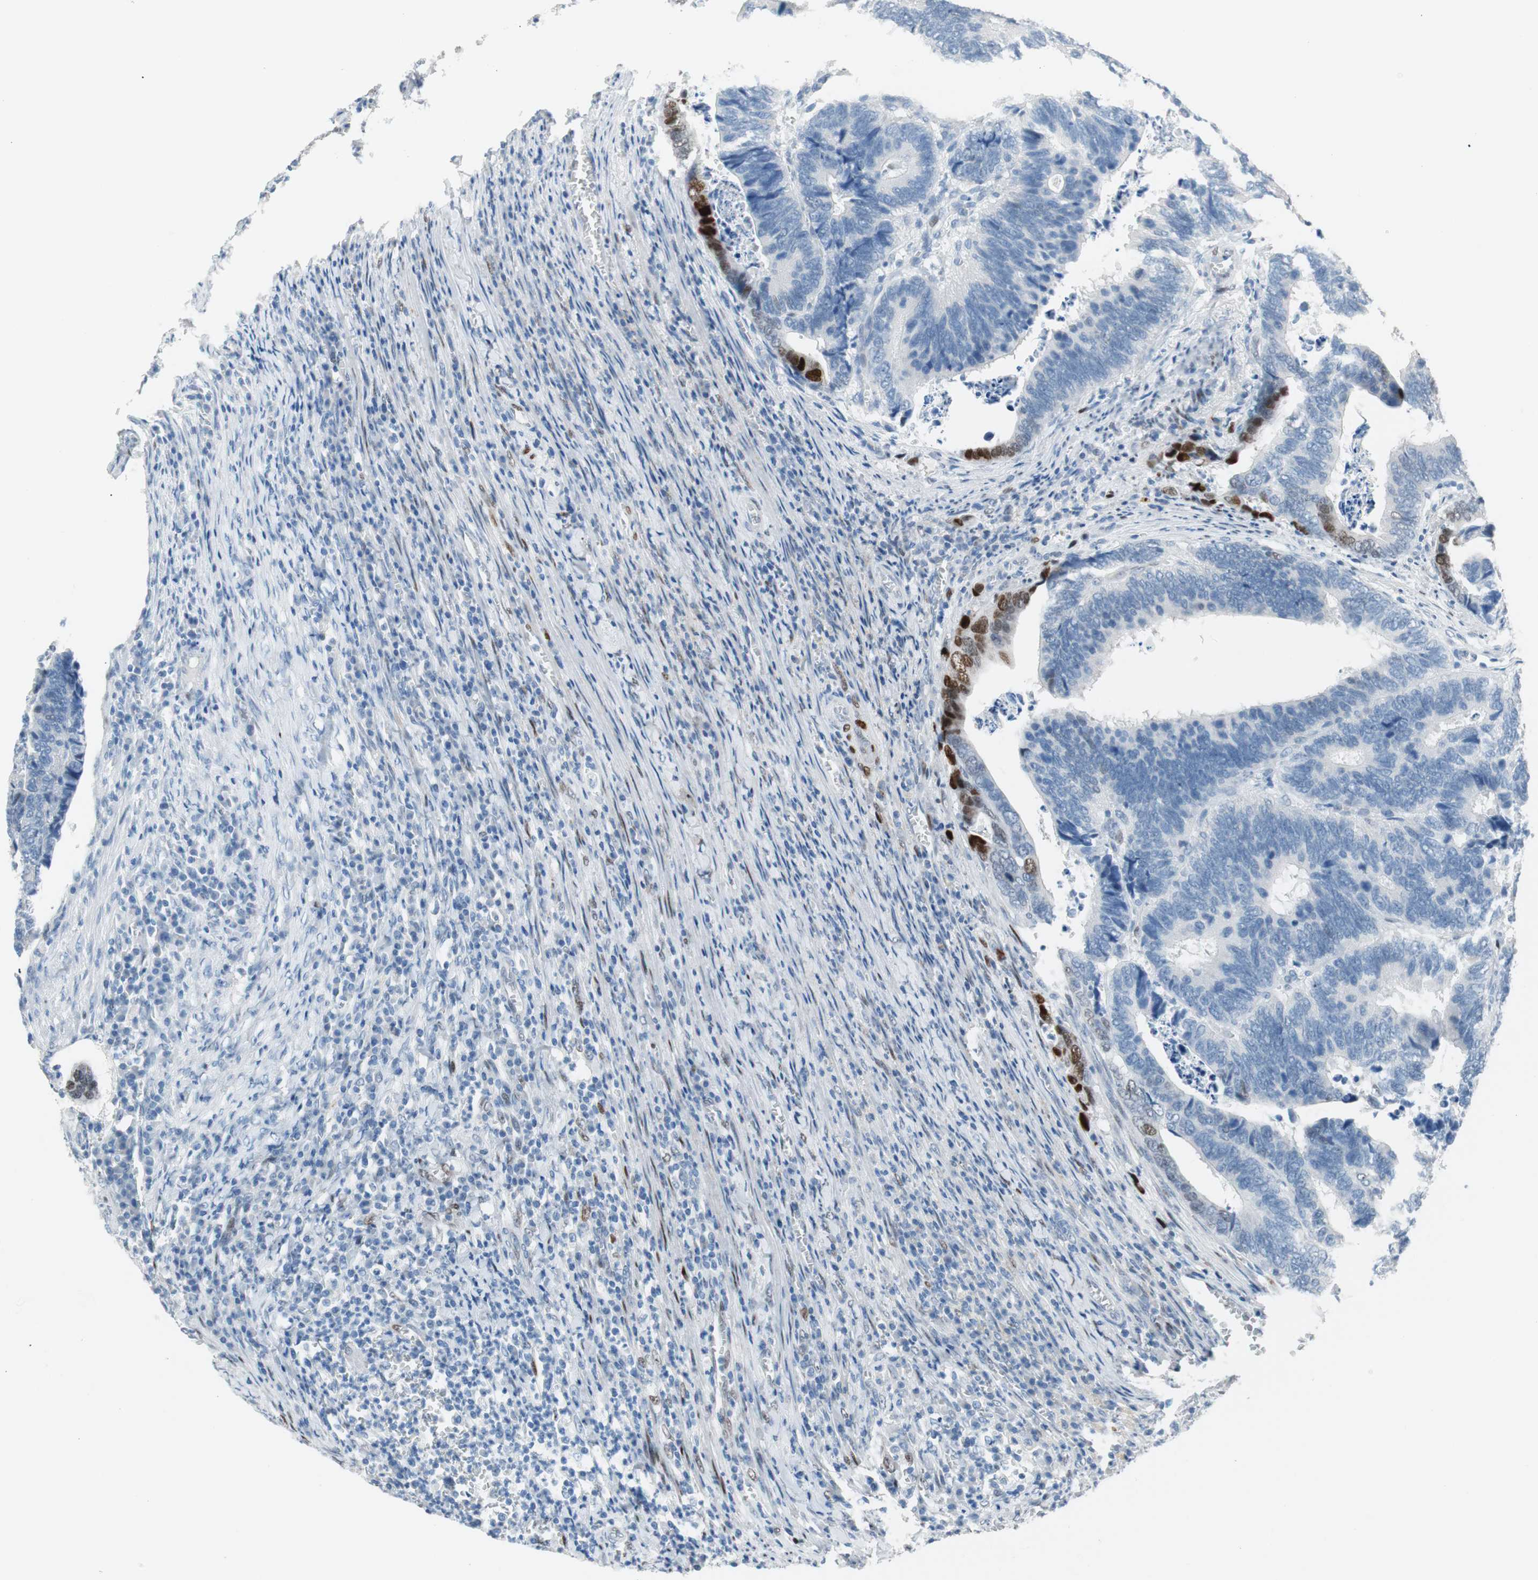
{"staining": {"intensity": "strong", "quantity": "<25%", "location": "nuclear"}, "tissue": "colorectal cancer", "cell_type": "Tumor cells", "image_type": "cancer", "snomed": [{"axis": "morphology", "description": "Adenocarcinoma, NOS"}, {"axis": "topography", "description": "Colon"}], "caption": "Human colorectal cancer (adenocarcinoma) stained with a brown dye displays strong nuclear positive staining in approximately <25% of tumor cells.", "gene": "FOSL1", "patient": {"sex": "male", "age": 72}}